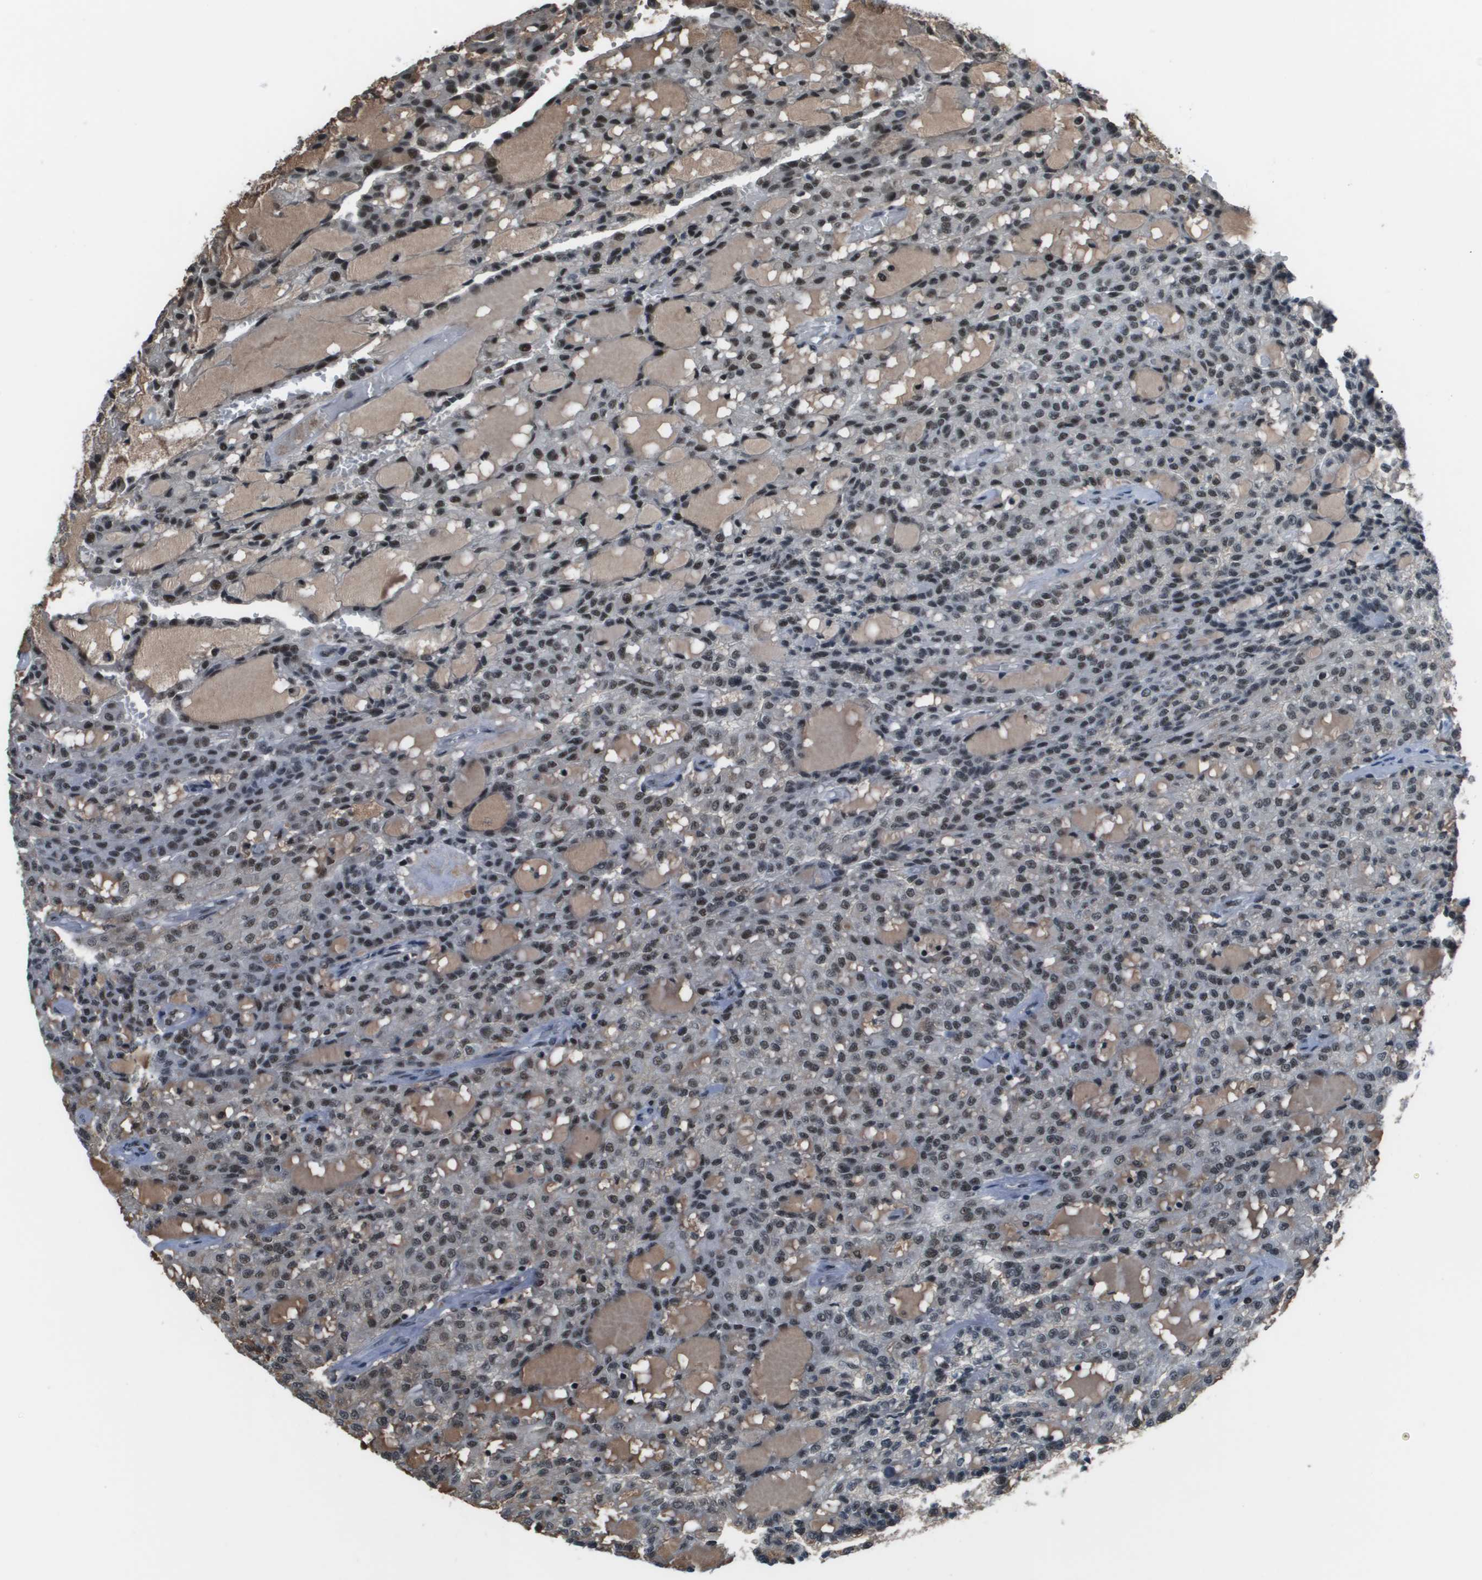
{"staining": {"intensity": "moderate", "quantity": ">75%", "location": "nuclear"}, "tissue": "renal cancer", "cell_type": "Tumor cells", "image_type": "cancer", "snomed": [{"axis": "morphology", "description": "Adenocarcinoma, NOS"}, {"axis": "topography", "description": "Kidney"}], "caption": "Renal adenocarcinoma was stained to show a protein in brown. There is medium levels of moderate nuclear positivity in approximately >75% of tumor cells.", "gene": "THRAP3", "patient": {"sex": "male", "age": 63}}